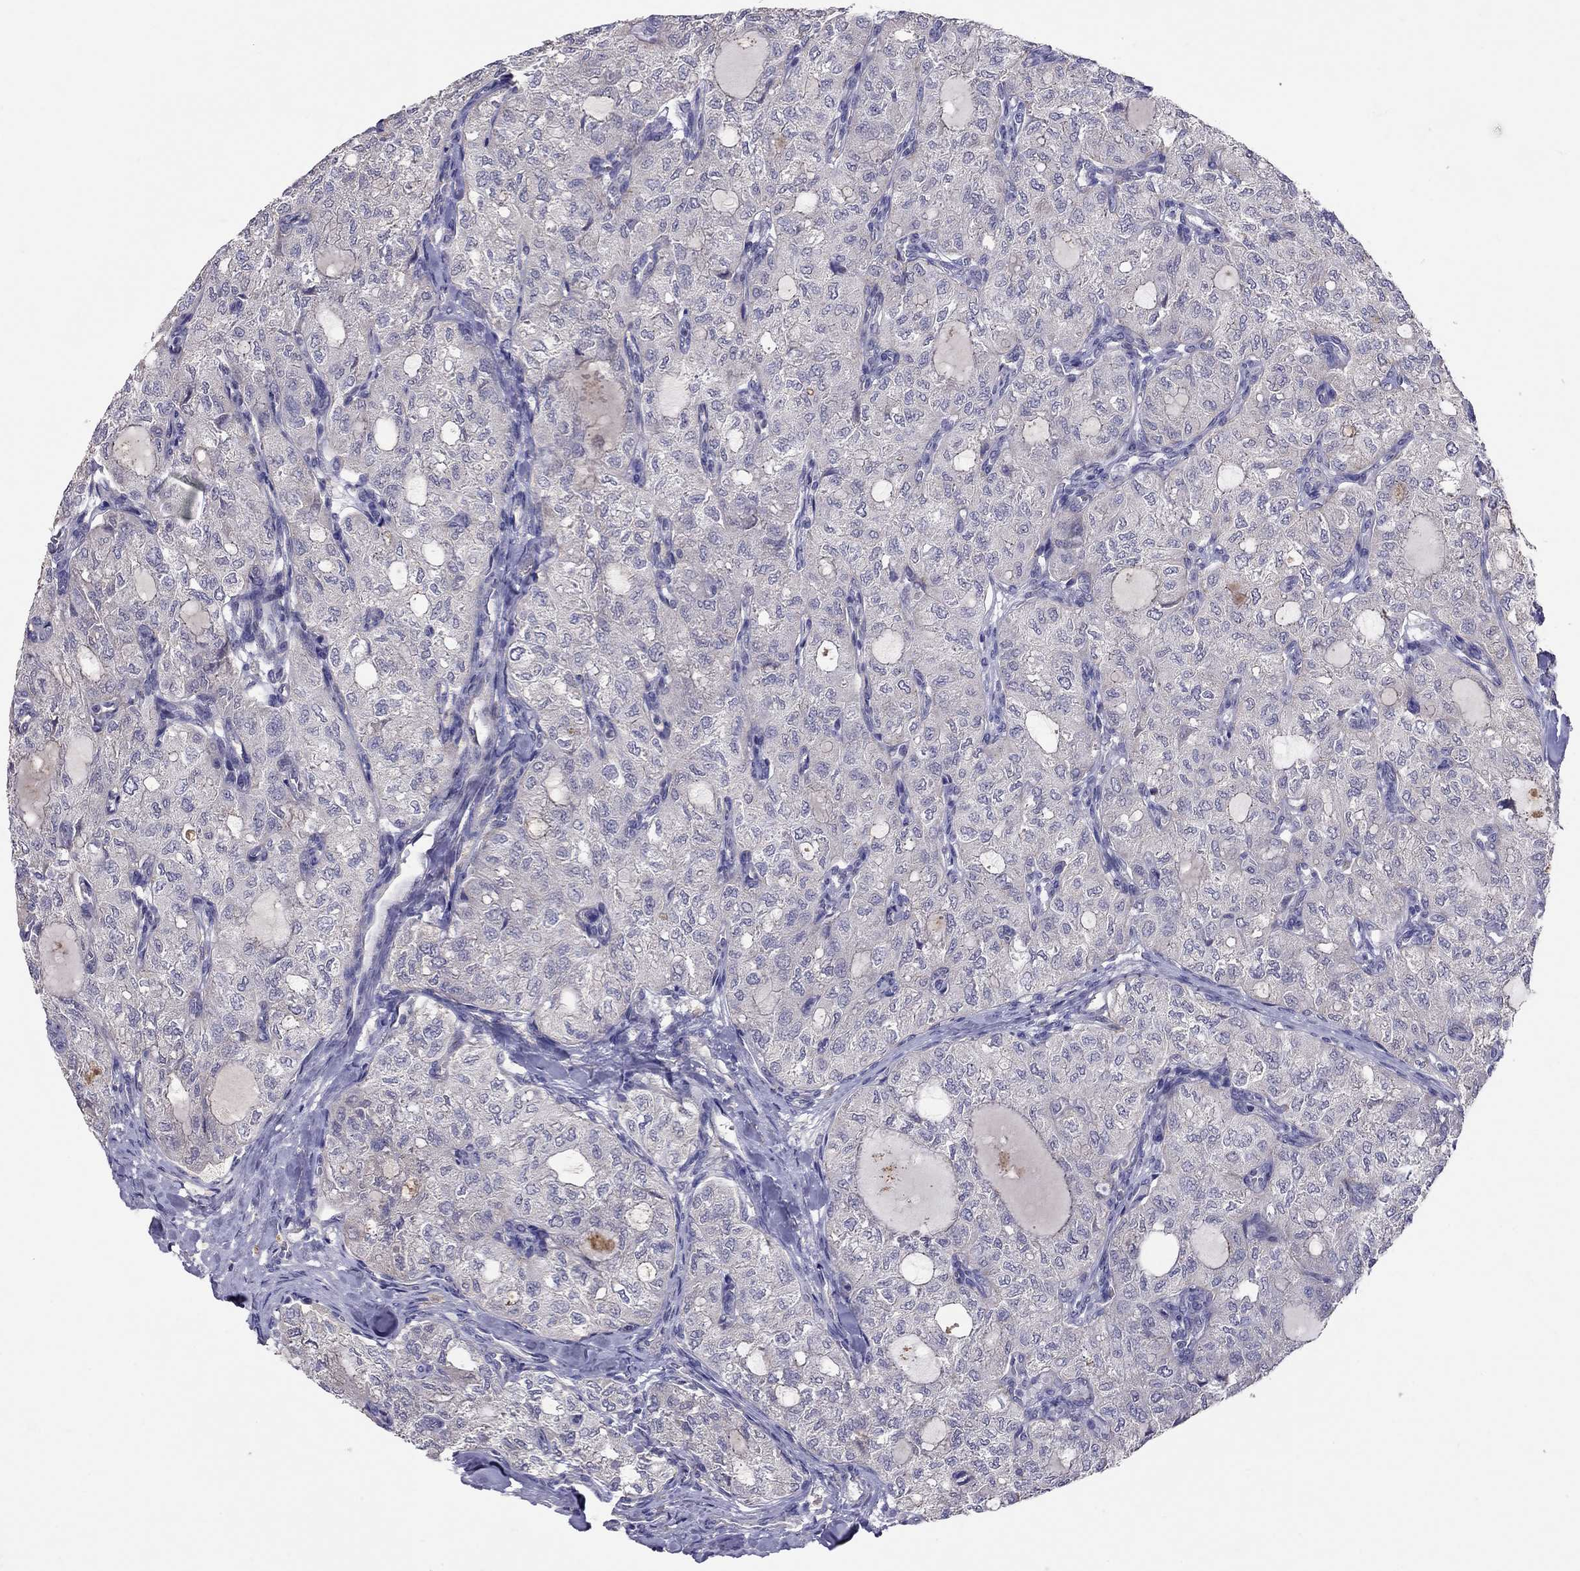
{"staining": {"intensity": "negative", "quantity": "none", "location": "none"}, "tissue": "thyroid cancer", "cell_type": "Tumor cells", "image_type": "cancer", "snomed": [{"axis": "morphology", "description": "Follicular adenoma carcinoma, NOS"}, {"axis": "topography", "description": "Thyroid gland"}], "caption": "Histopathology image shows no significant protein positivity in tumor cells of follicular adenoma carcinoma (thyroid).", "gene": "RTP5", "patient": {"sex": "male", "age": 75}}